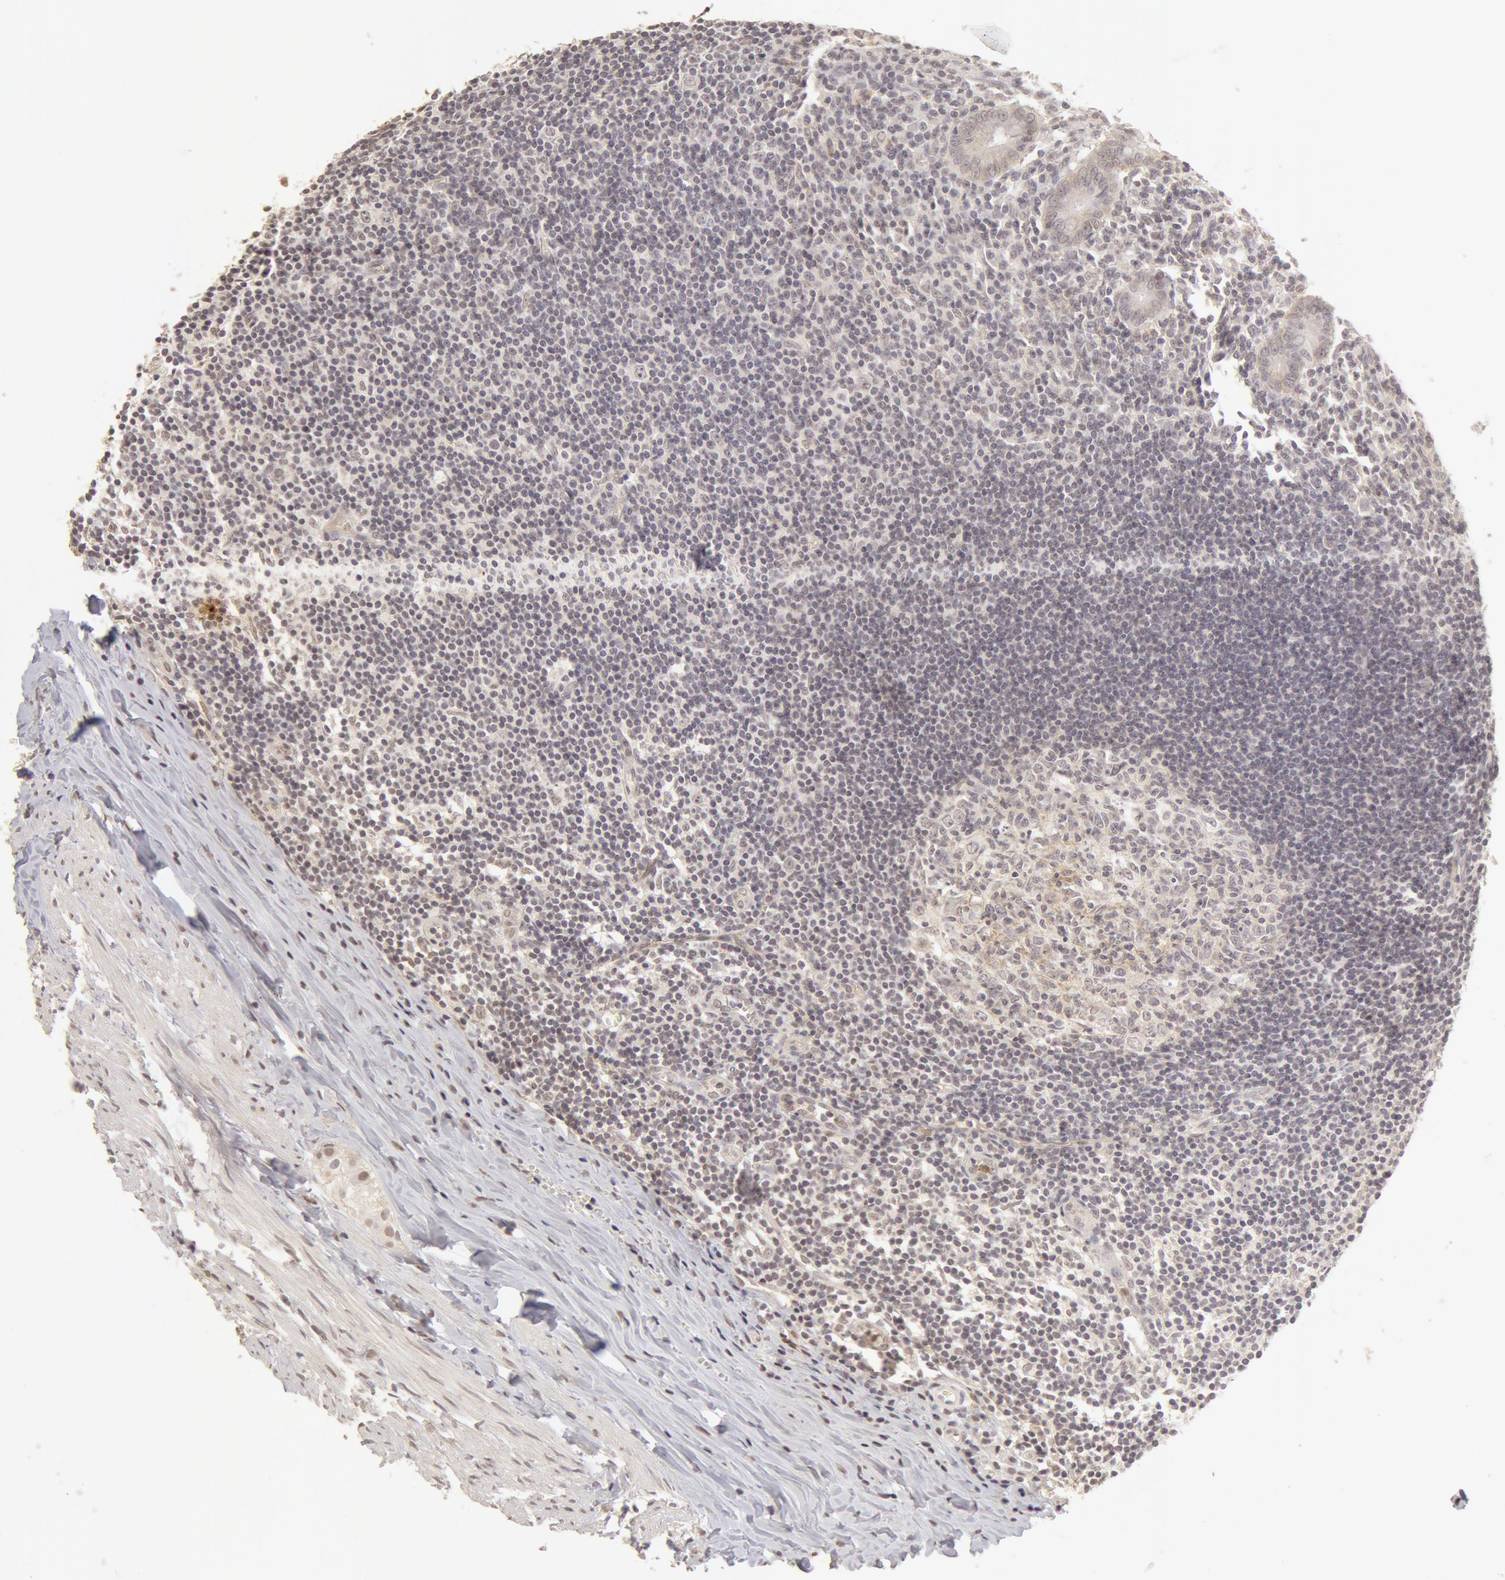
{"staining": {"intensity": "weak", "quantity": "25%-75%", "location": "cytoplasmic/membranous"}, "tissue": "appendix", "cell_type": "Glandular cells", "image_type": "normal", "snomed": [{"axis": "morphology", "description": "Normal tissue, NOS"}, {"axis": "topography", "description": "Appendix"}], "caption": "DAB immunohistochemical staining of normal human appendix reveals weak cytoplasmic/membranous protein expression in about 25%-75% of glandular cells.", "gene": "ADAM10", "patient": {"sex": "female", "age": 19}}